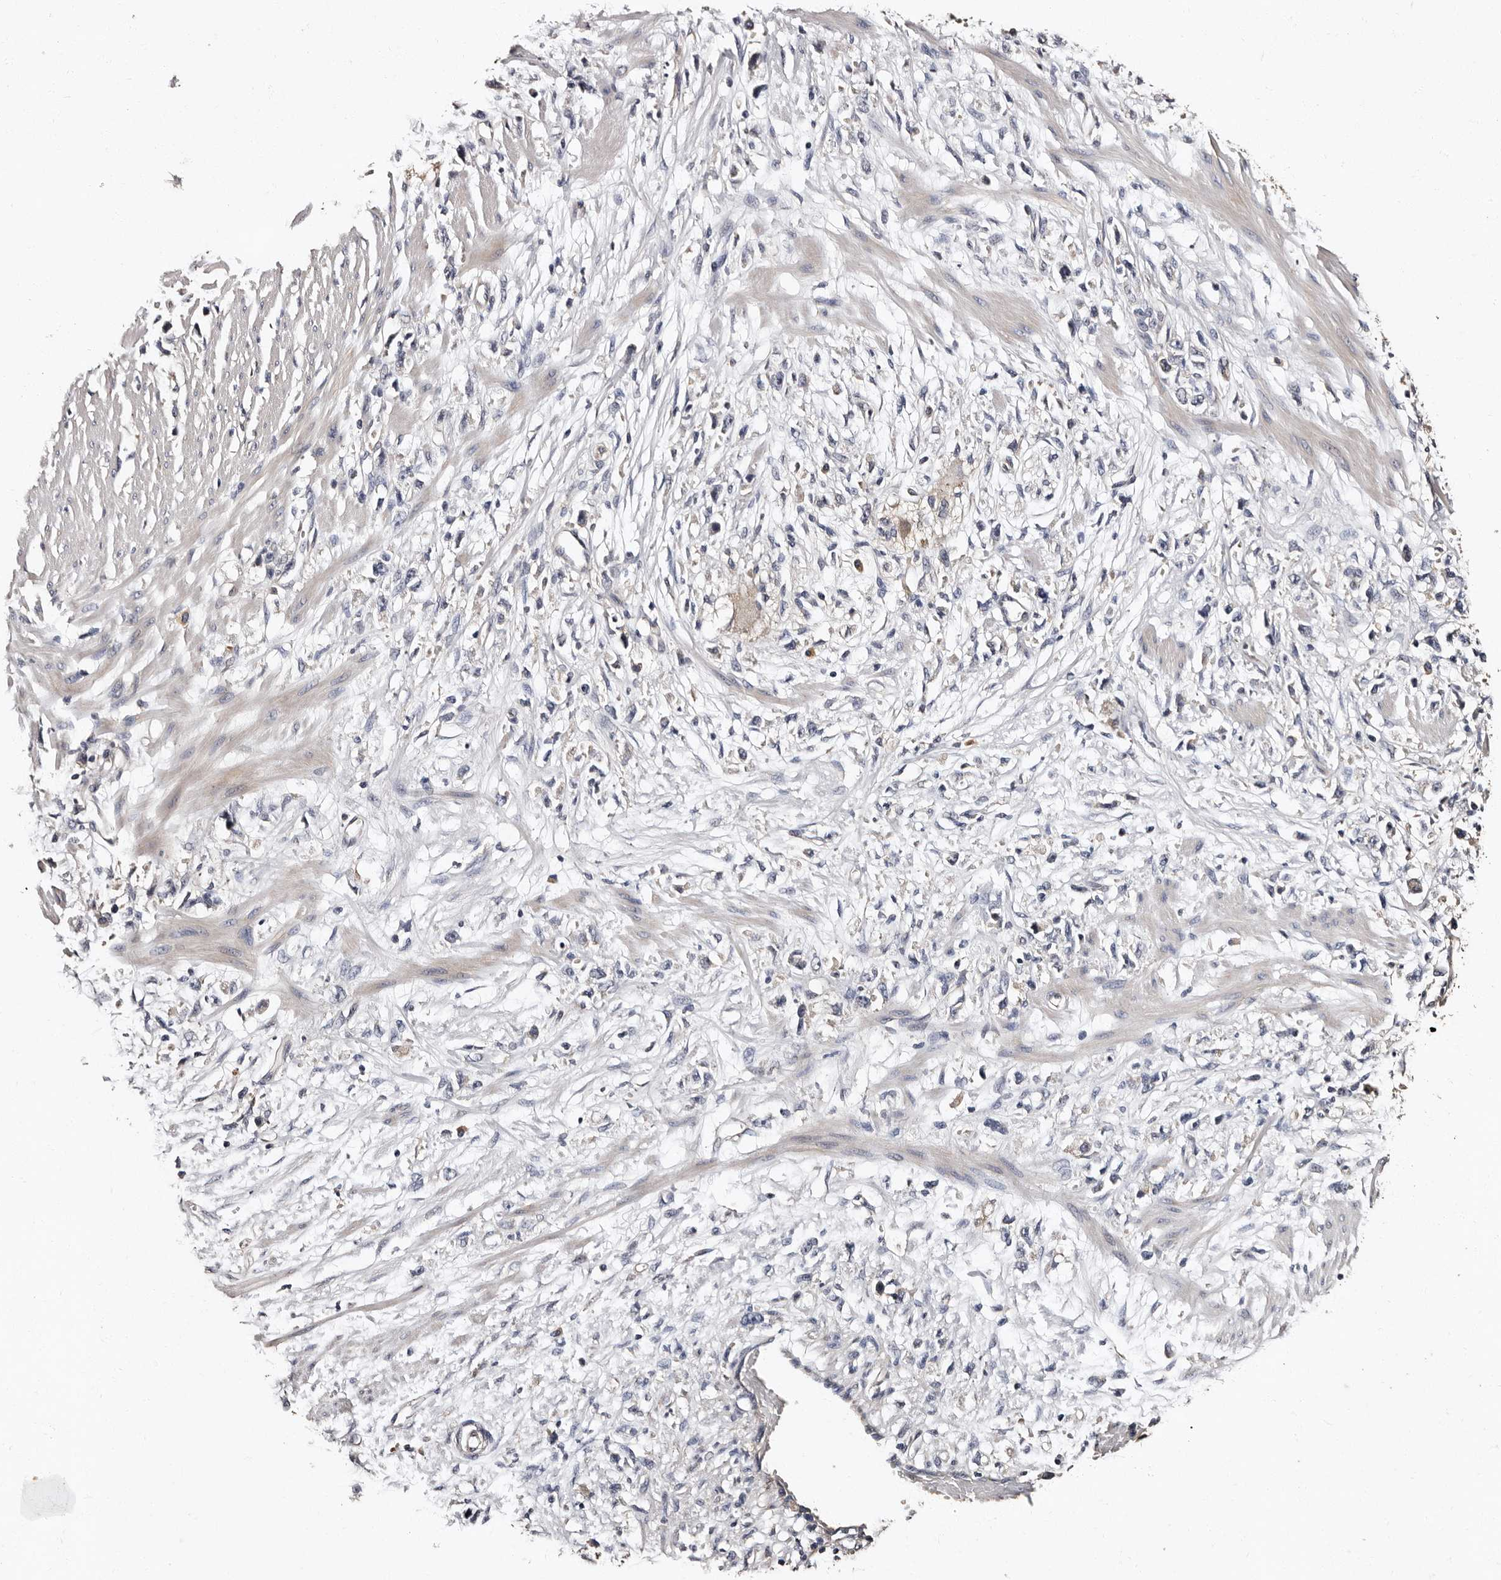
{"staining": {"intensity": "negative", "quantity": "none", "location": "none"}, "tissue": "stomach cancer", "cell_type": "Tumor cells", "image_type": "cancer", "snomed": [{"axis": "morphology", "description": "Adenocarcinoma, NOS"}, {"axis": "topography", "description": "Stomach"}], "caption": "Tumor cells are negative for protein expression in human stomach cancer (adenocarcinoma).", "gene": "ADCK5", "patient": {"sex": "female", "age": 59}}